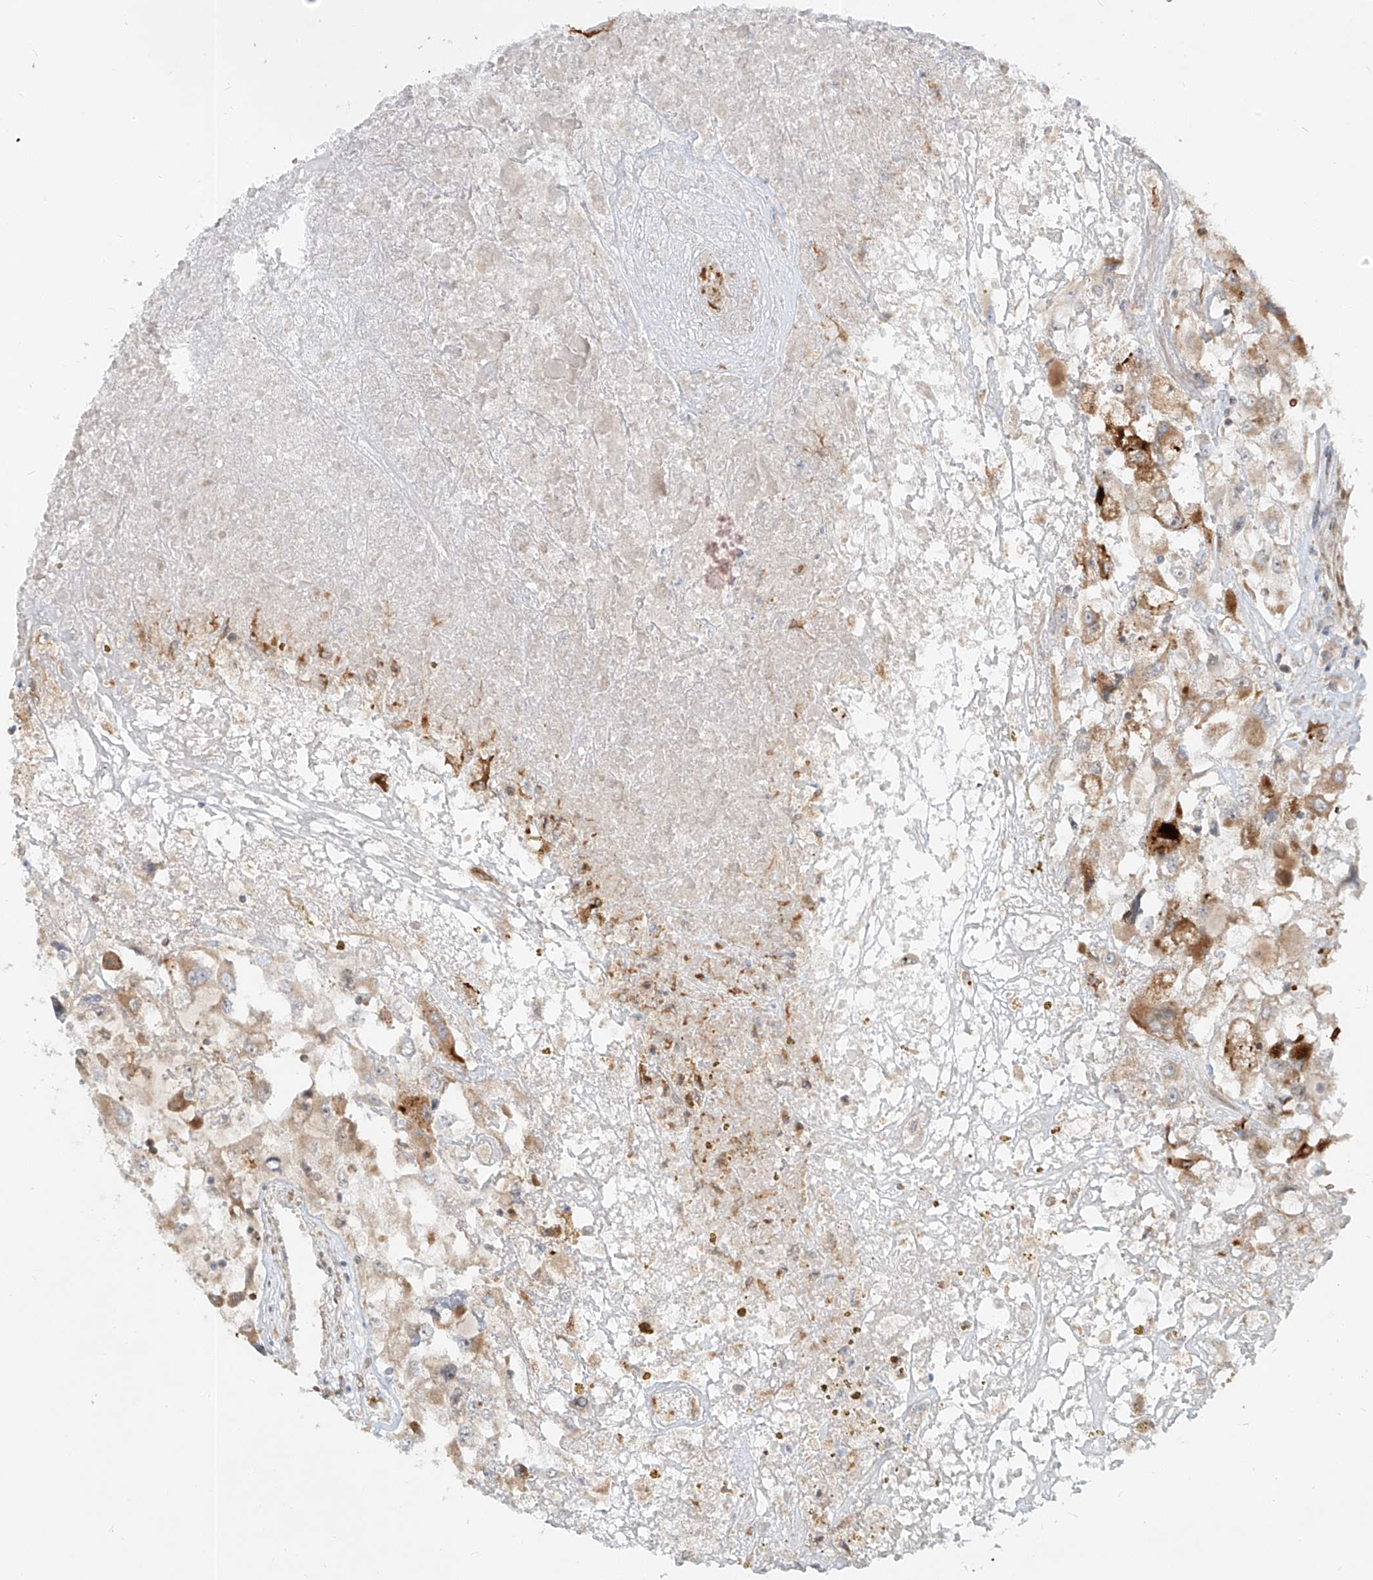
{"staining": {"intensity": "moderate", "quantity": "25%-75%", "location": "cytoplasmic/membranous"}, "tissue": "renal cancer", "cell_type": "Tumor cells", "image_type": "cancer", "snomed": [{"axis": "morphology", "description": "Adenocarcinoma, NOS"}, {"axis": "topography", "description": "Kidney"}], "caption": "An image of human renal cancer stained for a protein demonstrates moderate cytoplasmic/membranous brown staining in tumor cells.", "gene": "FGD2", "patient": {"sex": "female", "age": 52}}